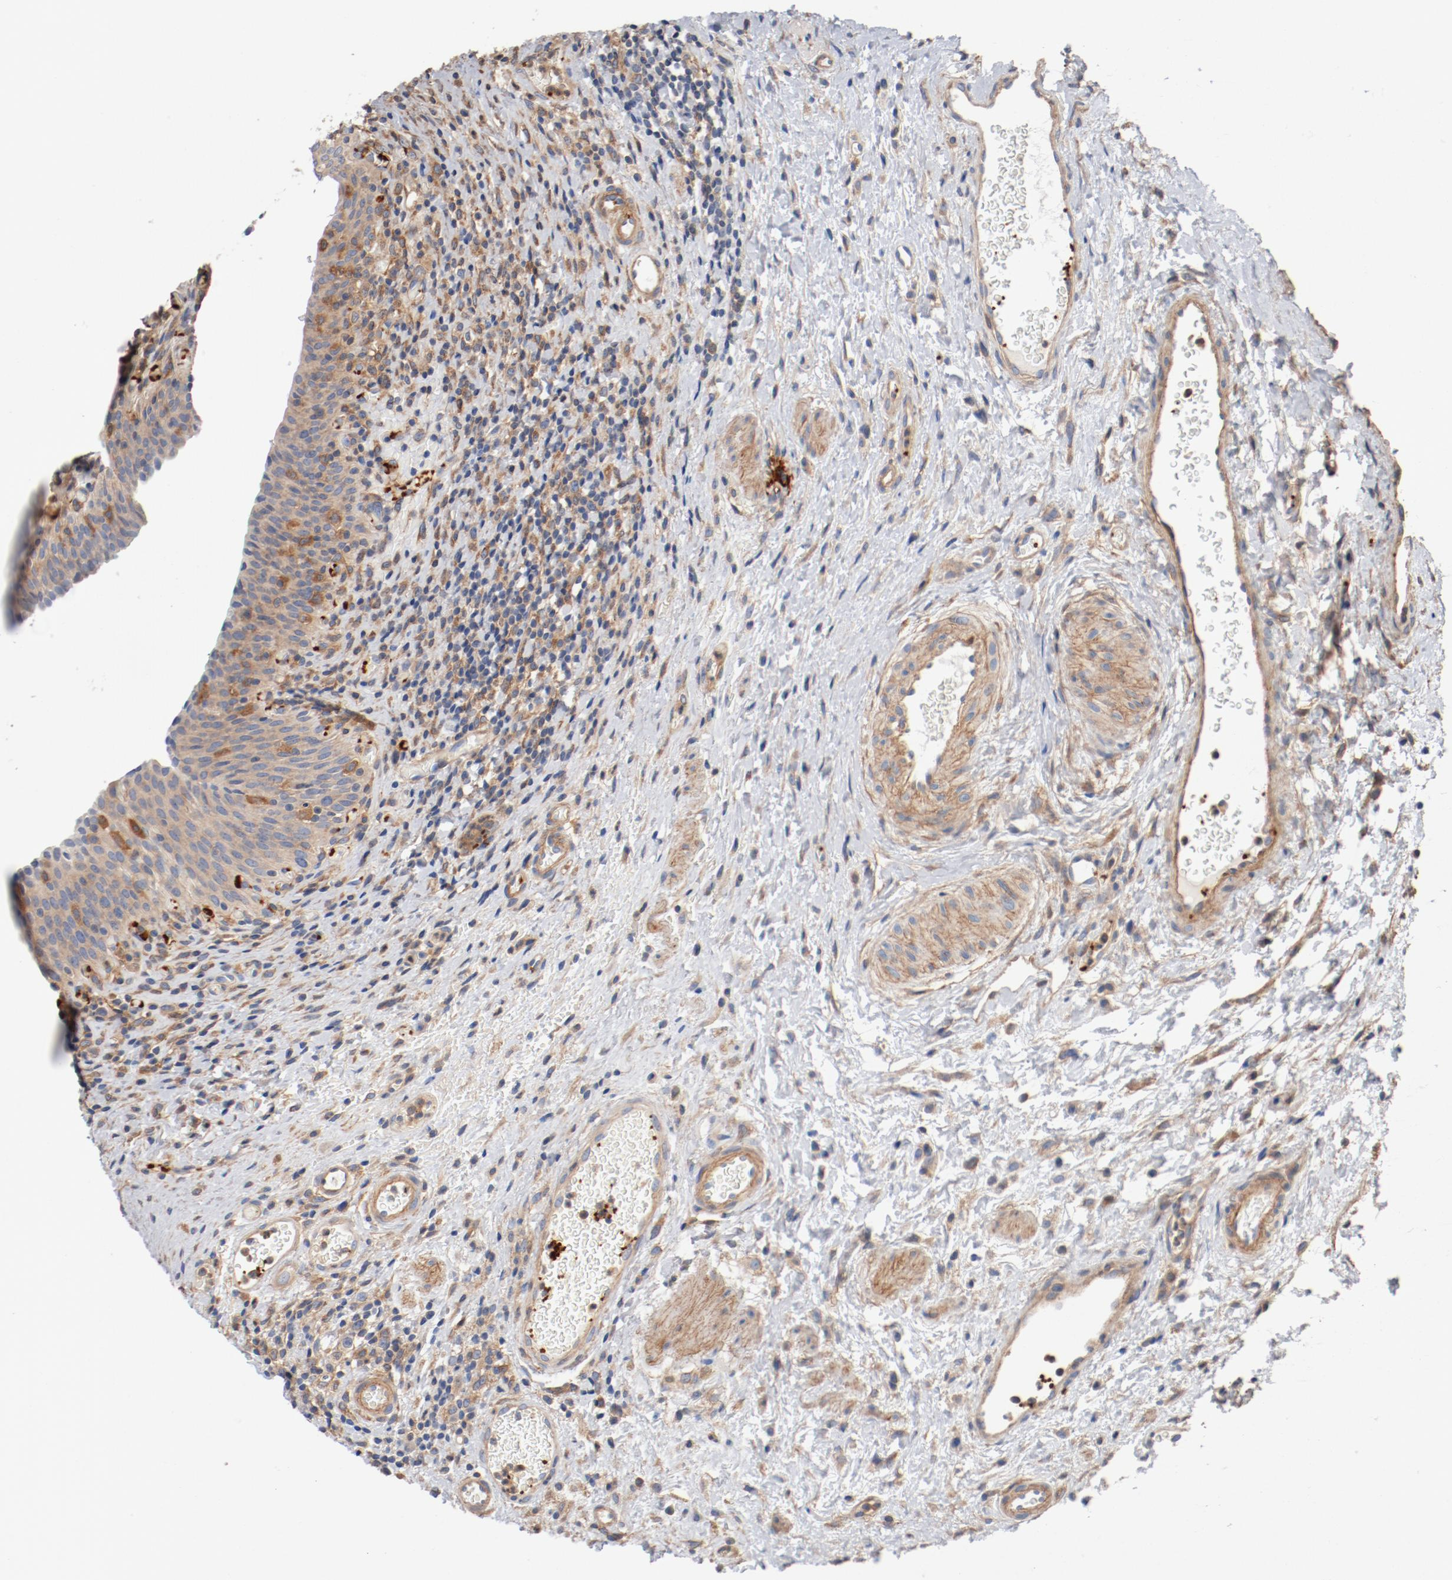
{"staining": {"intensity": "weak", "quantity": "25%-75%", "location": "cytoplasmic/membranous"}, "tissue": "urinary bladder", "cell_type": "Urothelial cells", "image_type": "normal", "snomed": [{"axis": "morphology", "description": "Normal tissue, NOS"}, {"axis": "morphology", "description": "Urothelial carcinoma, High grade"}, {"axis": "topography", "description": "Urinary bladder"}], "caption": "The photomicrograph exhibits immunohistochemical staining of unremarkable urinary bladder. There is weak cytoplasmic/membranous positivity is seen in about 25%-75% of urothelial cells. (DAB (3,3'-diaminobenzidine) IHC with brightfield microscopy, high magnification).", "gene": "ILK", "patient": {"sex": "male", "age": 51}}